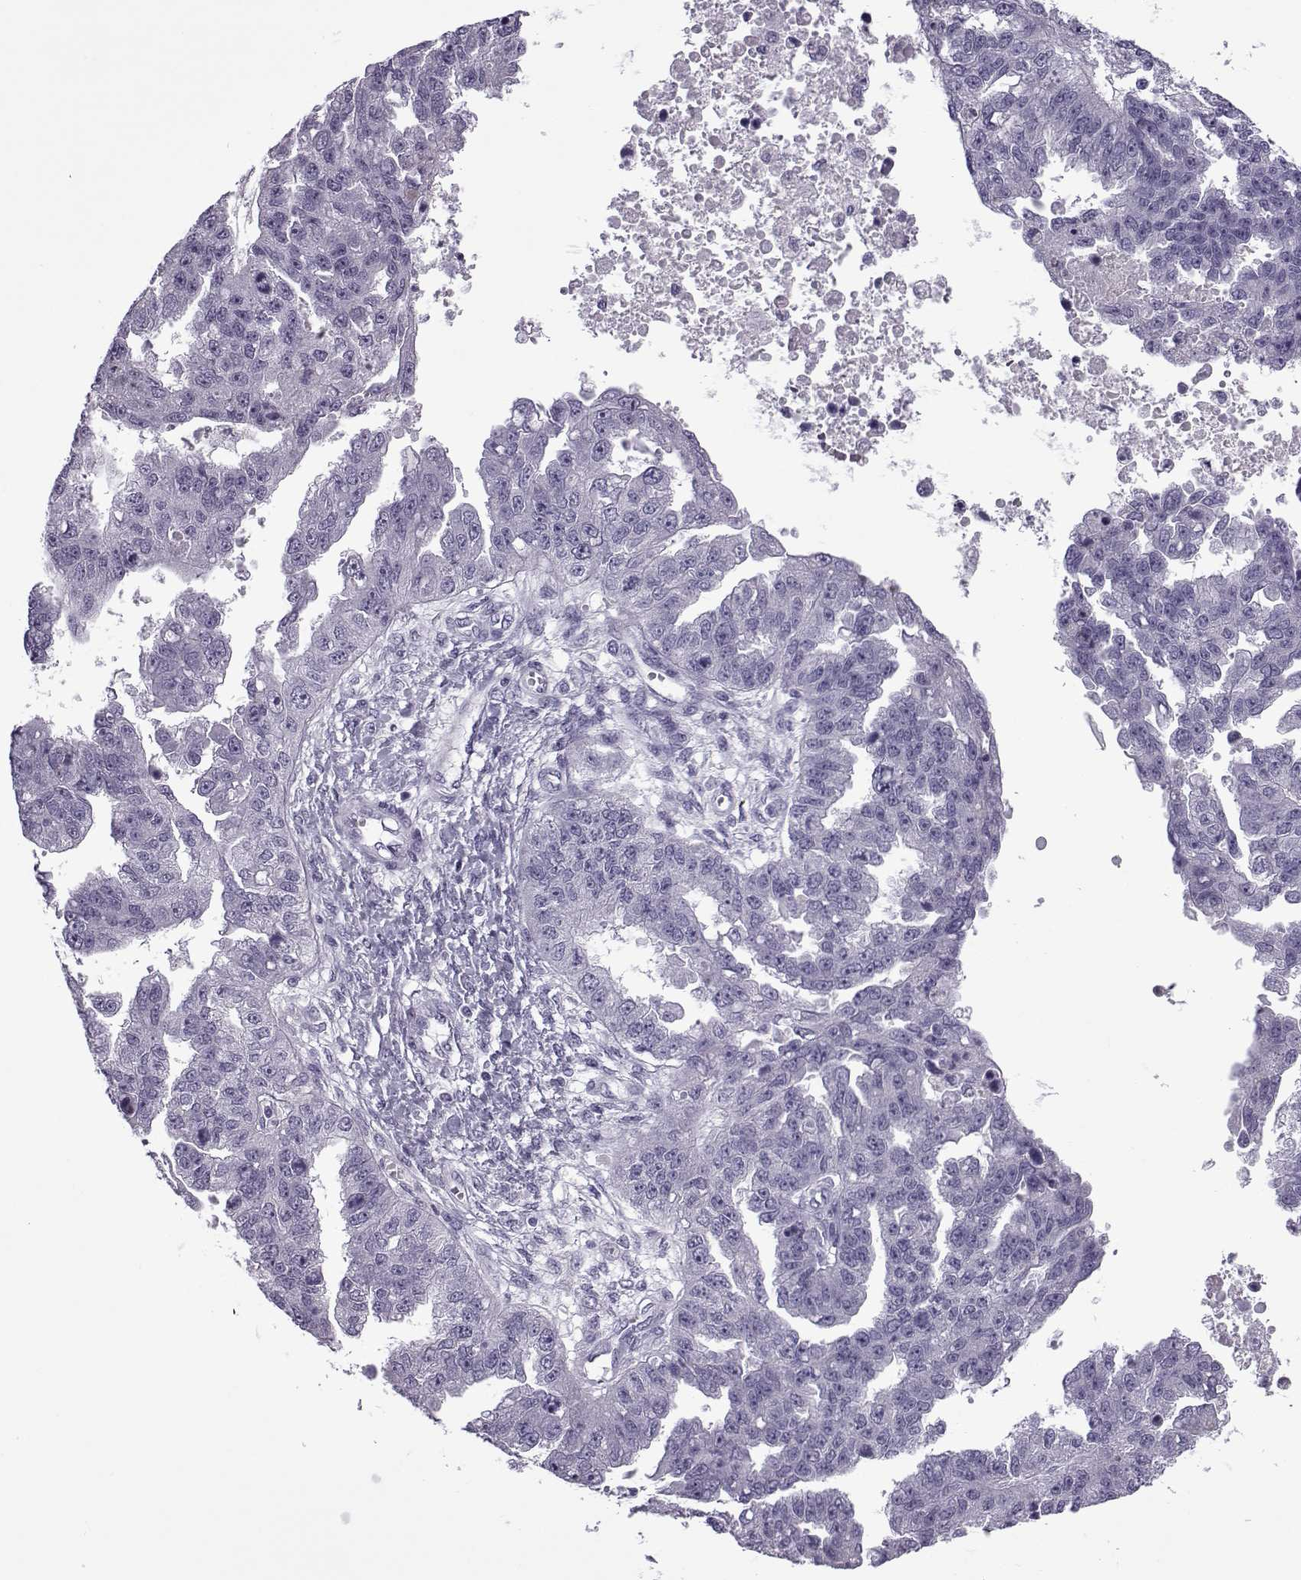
{"staining": {"intensity": "negative", "quantity": "none", "location": "none"}, "tissue": "ovarian cancer", "cell_type": "Tumor cells", "image_type": "cancer", "snomed": [{"axis": "morphology", "description": "Cystadenocarcinoma, serous, NOS"}, {"axis": "topography", "description": "Ovary"}], "caption": "IHC photomicrograph of neoplastic tissue: ovarian cancer (serous cystadenocarcinoma) stained with DAB (3,3'-diaminobenzidine) exhibits no significant protein staining in tumor cells. (DAB (3,3'-diaminobenzidine) immunohistochemistry, high magnification).", "gene": "OIP5", "patient": {"sex": "female", "age": 58}}